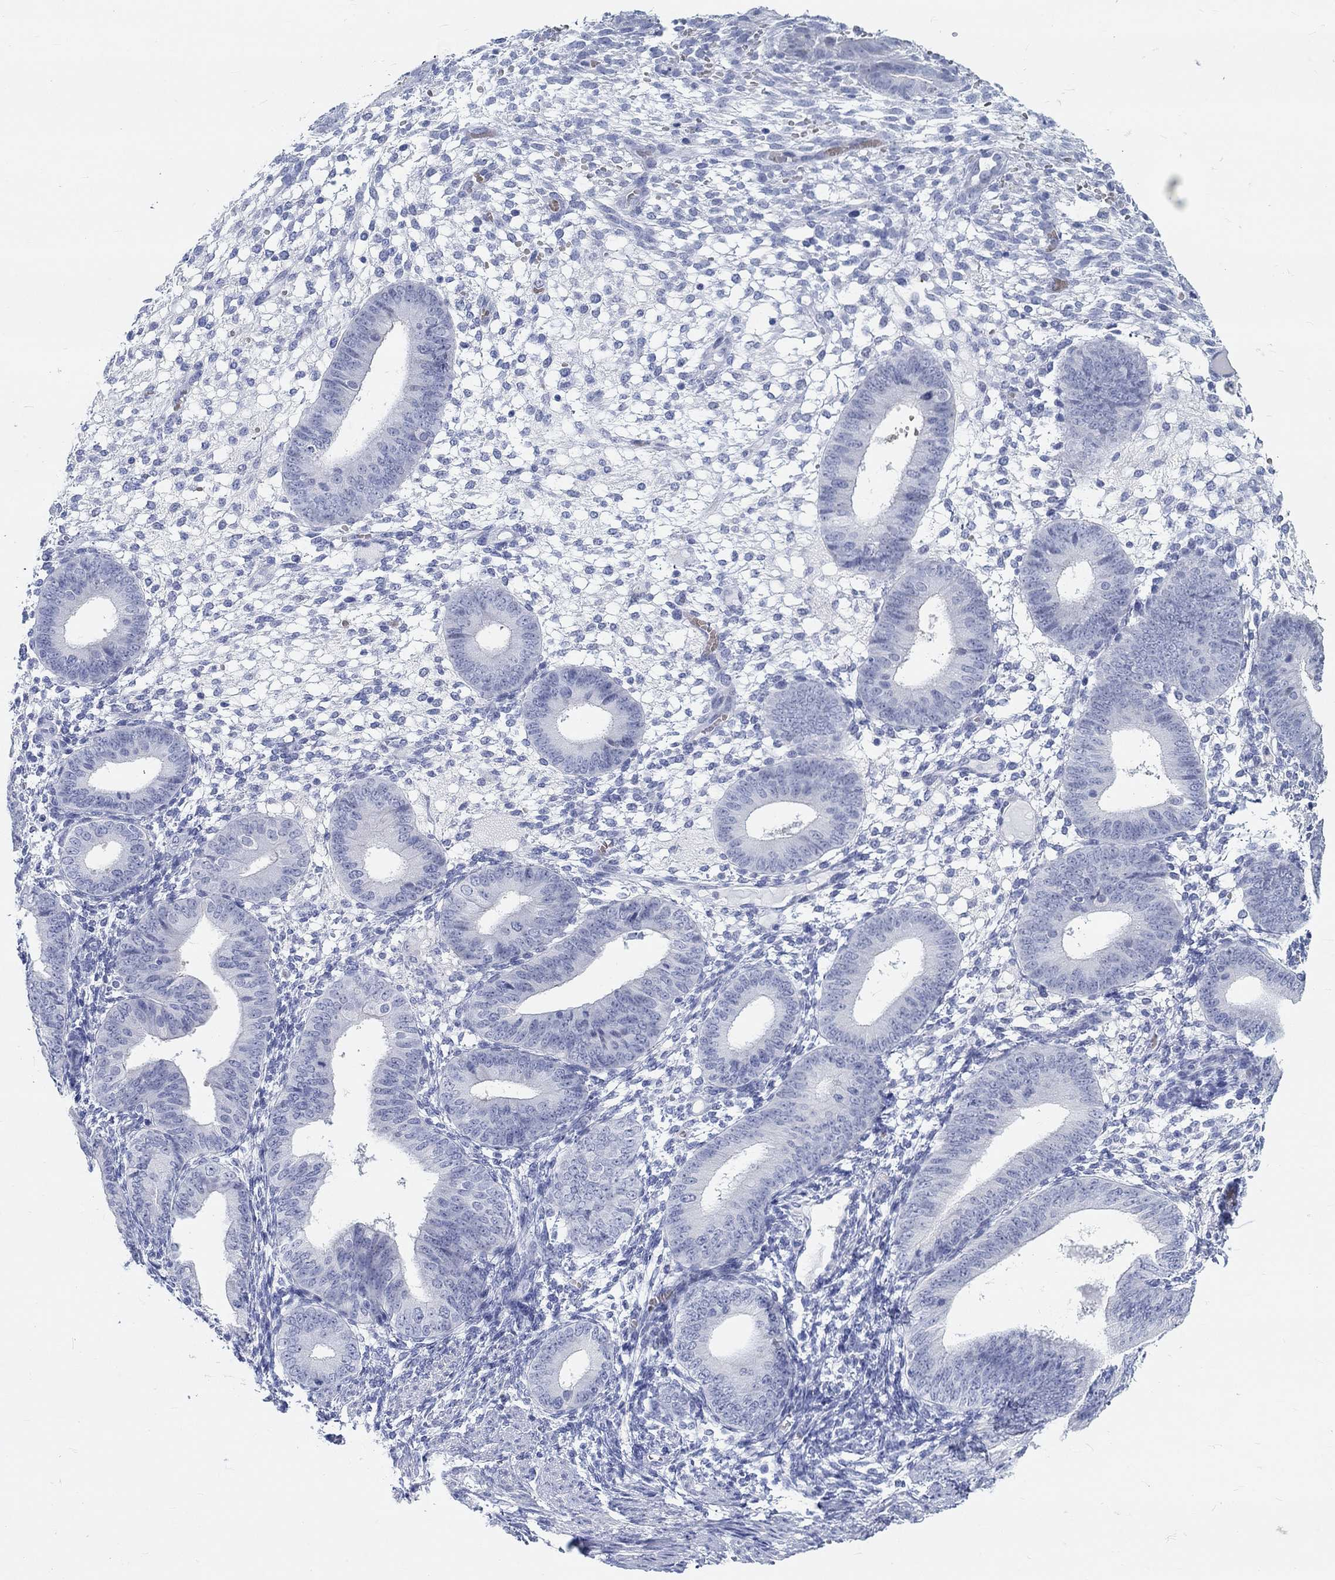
{"staining": {"intensity": "negative", "quantity": "none", "location": "none"}, "tissue": "endometrium", "cell_type": "Cells in endometrial stroma", "image_type": "normal", "snomed": [{"axis": "morphology", "description": "Normal tissue, NOS"}, {"axis": "topography", "description": "Endometrium"}], "caption": "This is a image of immunohistochemistry (IHC) staining of benign endometrium, which shows no positivity in cells in endometrial stroma.", "gene": "GRIA3", "patient": {"sex": "female", "age": 39}}